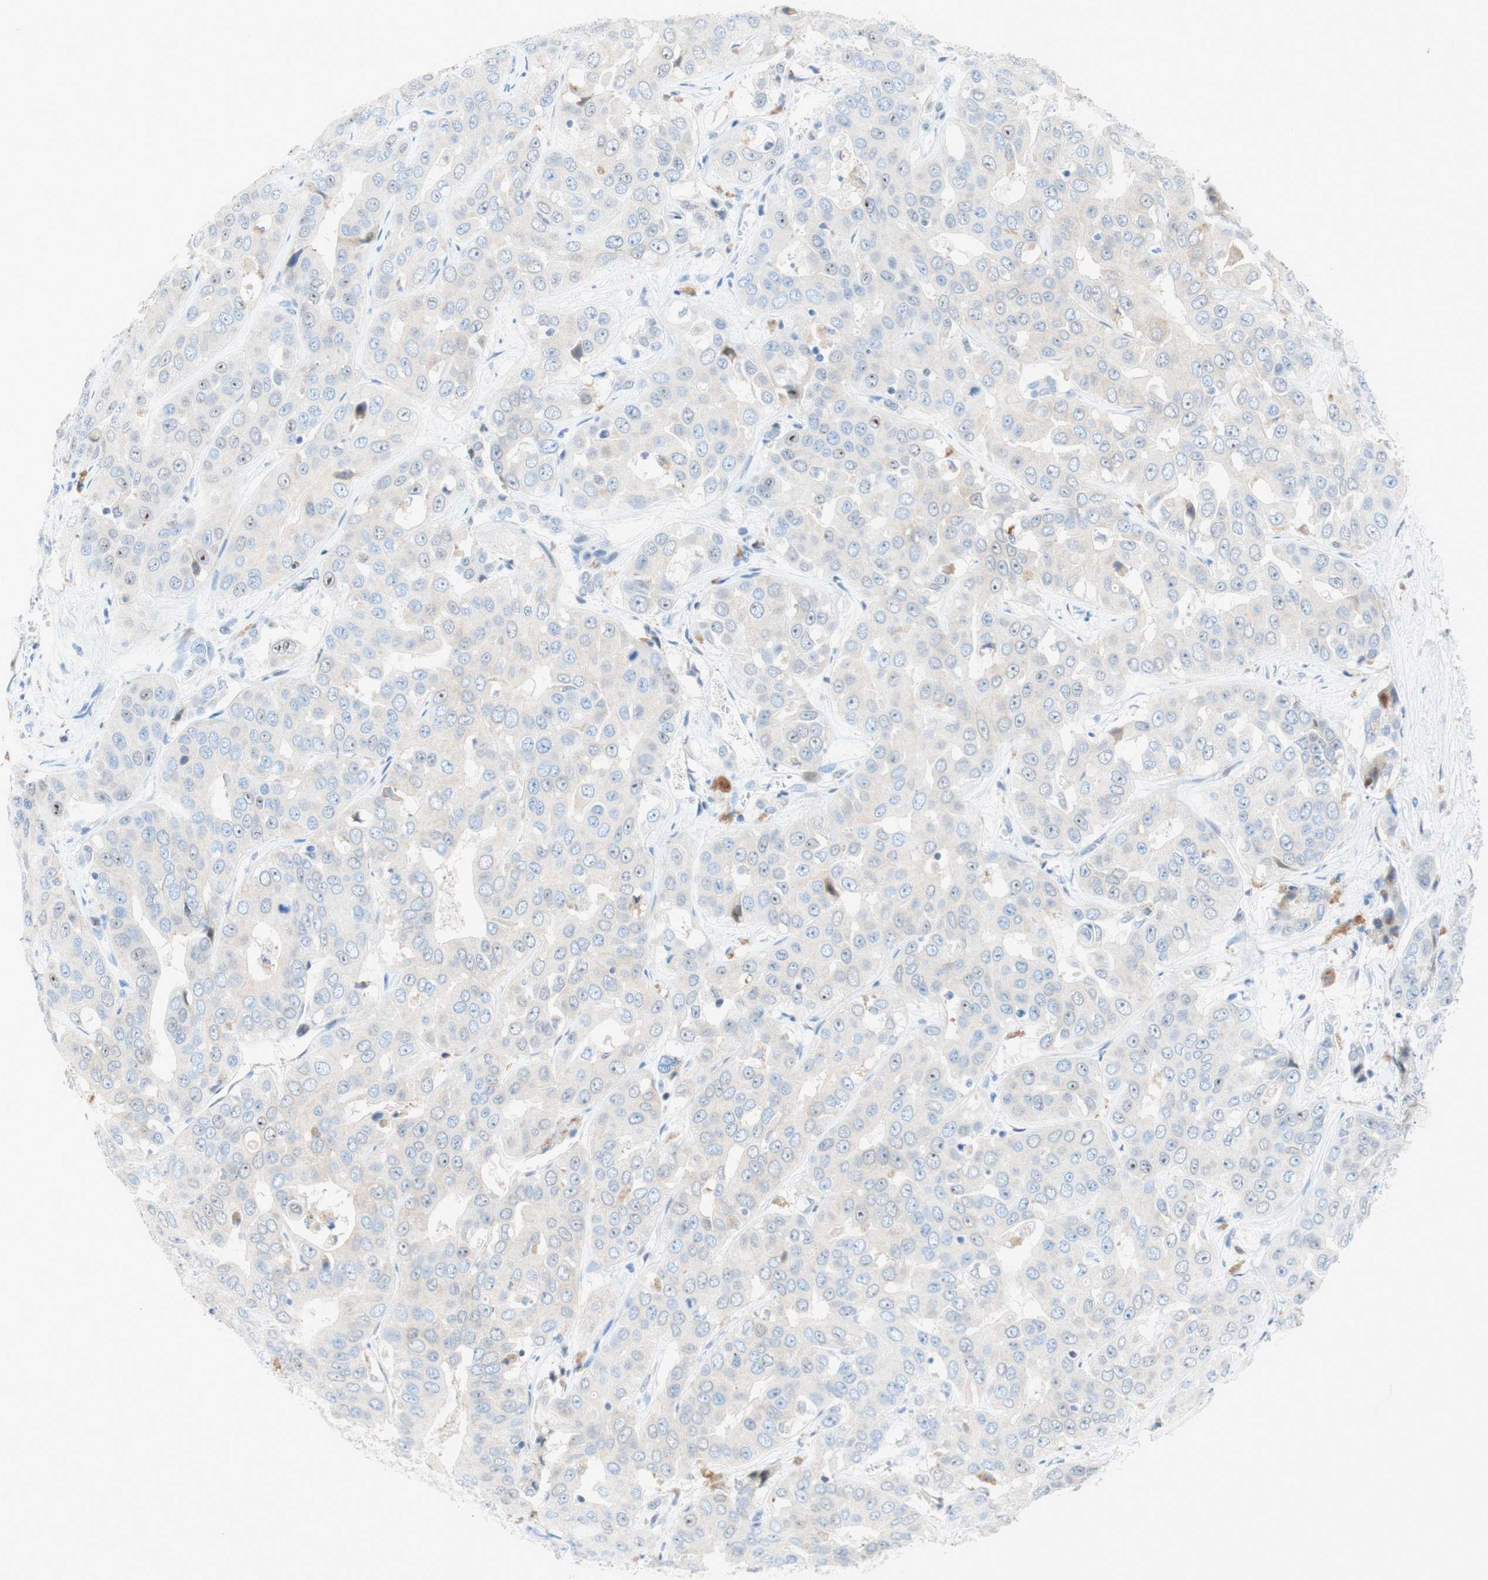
{"staining": {"intensity": "negative", "quantity": "none", "location": "none"}, "tissue": "liver cancer", "cell_type": "Tumor cells", "image_type": "cancer", "snomed": [{"axis": "morphology", "description": "Cholangiocarcinoma"}, {"axis": "topography", "description": "Liver"}], "caption": "IHC of liver cholangiocarcinoma exhibits no expression in tumor cells.", "gene": "POLR2J3", "patient": {"sex": "female", "age": 52}}